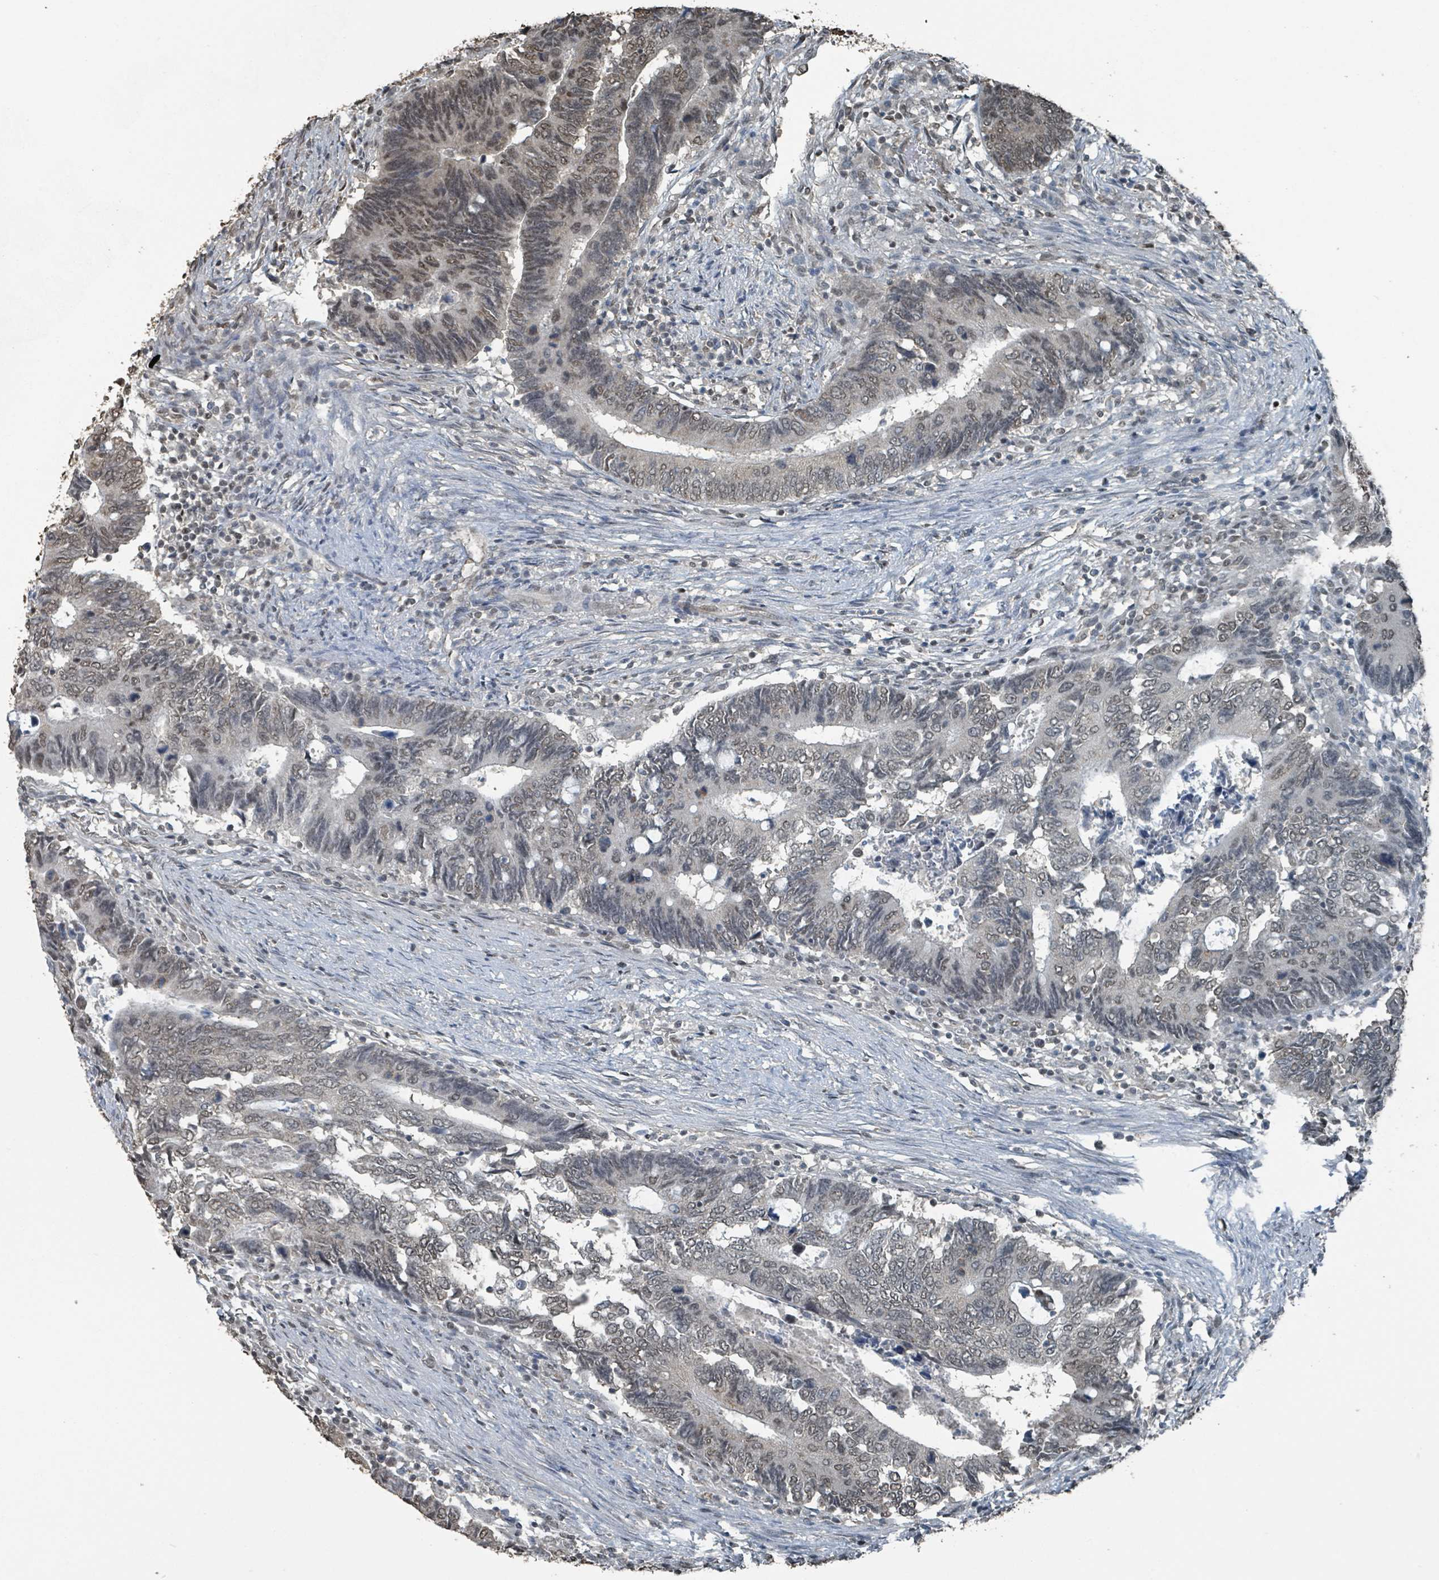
{"staining": {"intensity": "weak", "quantity": ">75%", "location": "nuclear"}, "tissue": "colorectal cancer", "cell_type": "Tumor cells", "image_type": "cancer", "snomed": [{"axis": "morphology", "description": "Adenocarcinoma, NOS"}, {"axis": "topography", "description": "Colon"}], "caption": "The photomicrograph demonstrates a brown stain indicating the presence of a protein in the nuclear of tumor cells in colorectal cancer.", "gene": "PHIP", "patient": {"sex": "male", "age": 87}}